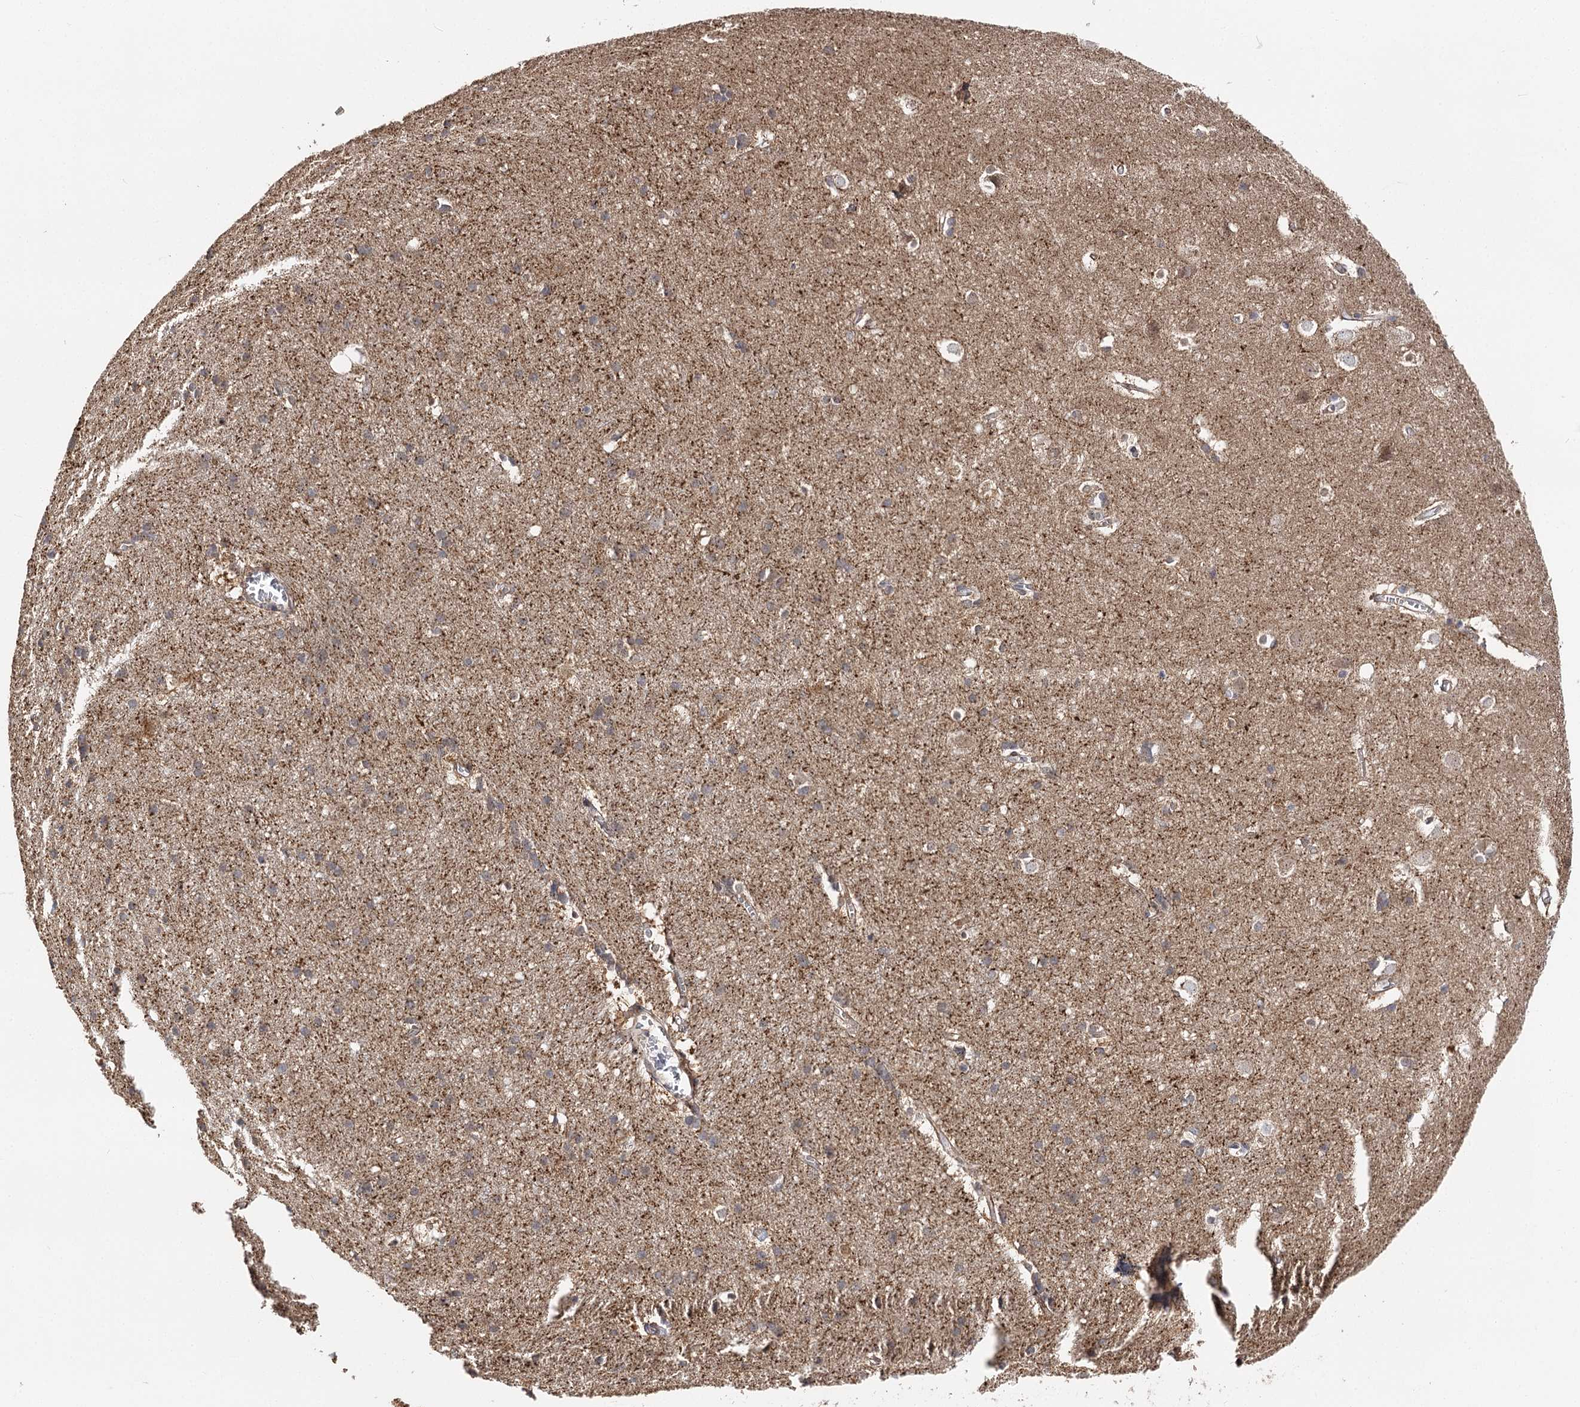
{"staining": {"intensity": "moderate", "quantity": "25%-75%", "location": "cytoplasmic/membranous"}, "tissue": "cerebral cortex", "cell_type": "Endothelial cells", "image_type": "normal", "snomed": [{"axis": "morphology", "description": "Normal tissue, NOS"}, {"axis": "topography", "description": "Cerebral cortex"}], "caption": "Moderate cytoplasmic/membranous staining for a protein is identified in about 25%-75% of endothelial cells of benign cerebral cortex using immunohistochemistry (IHC).", "gene": "SEC24B", "patient": {"sex": "male", "age": 54}}